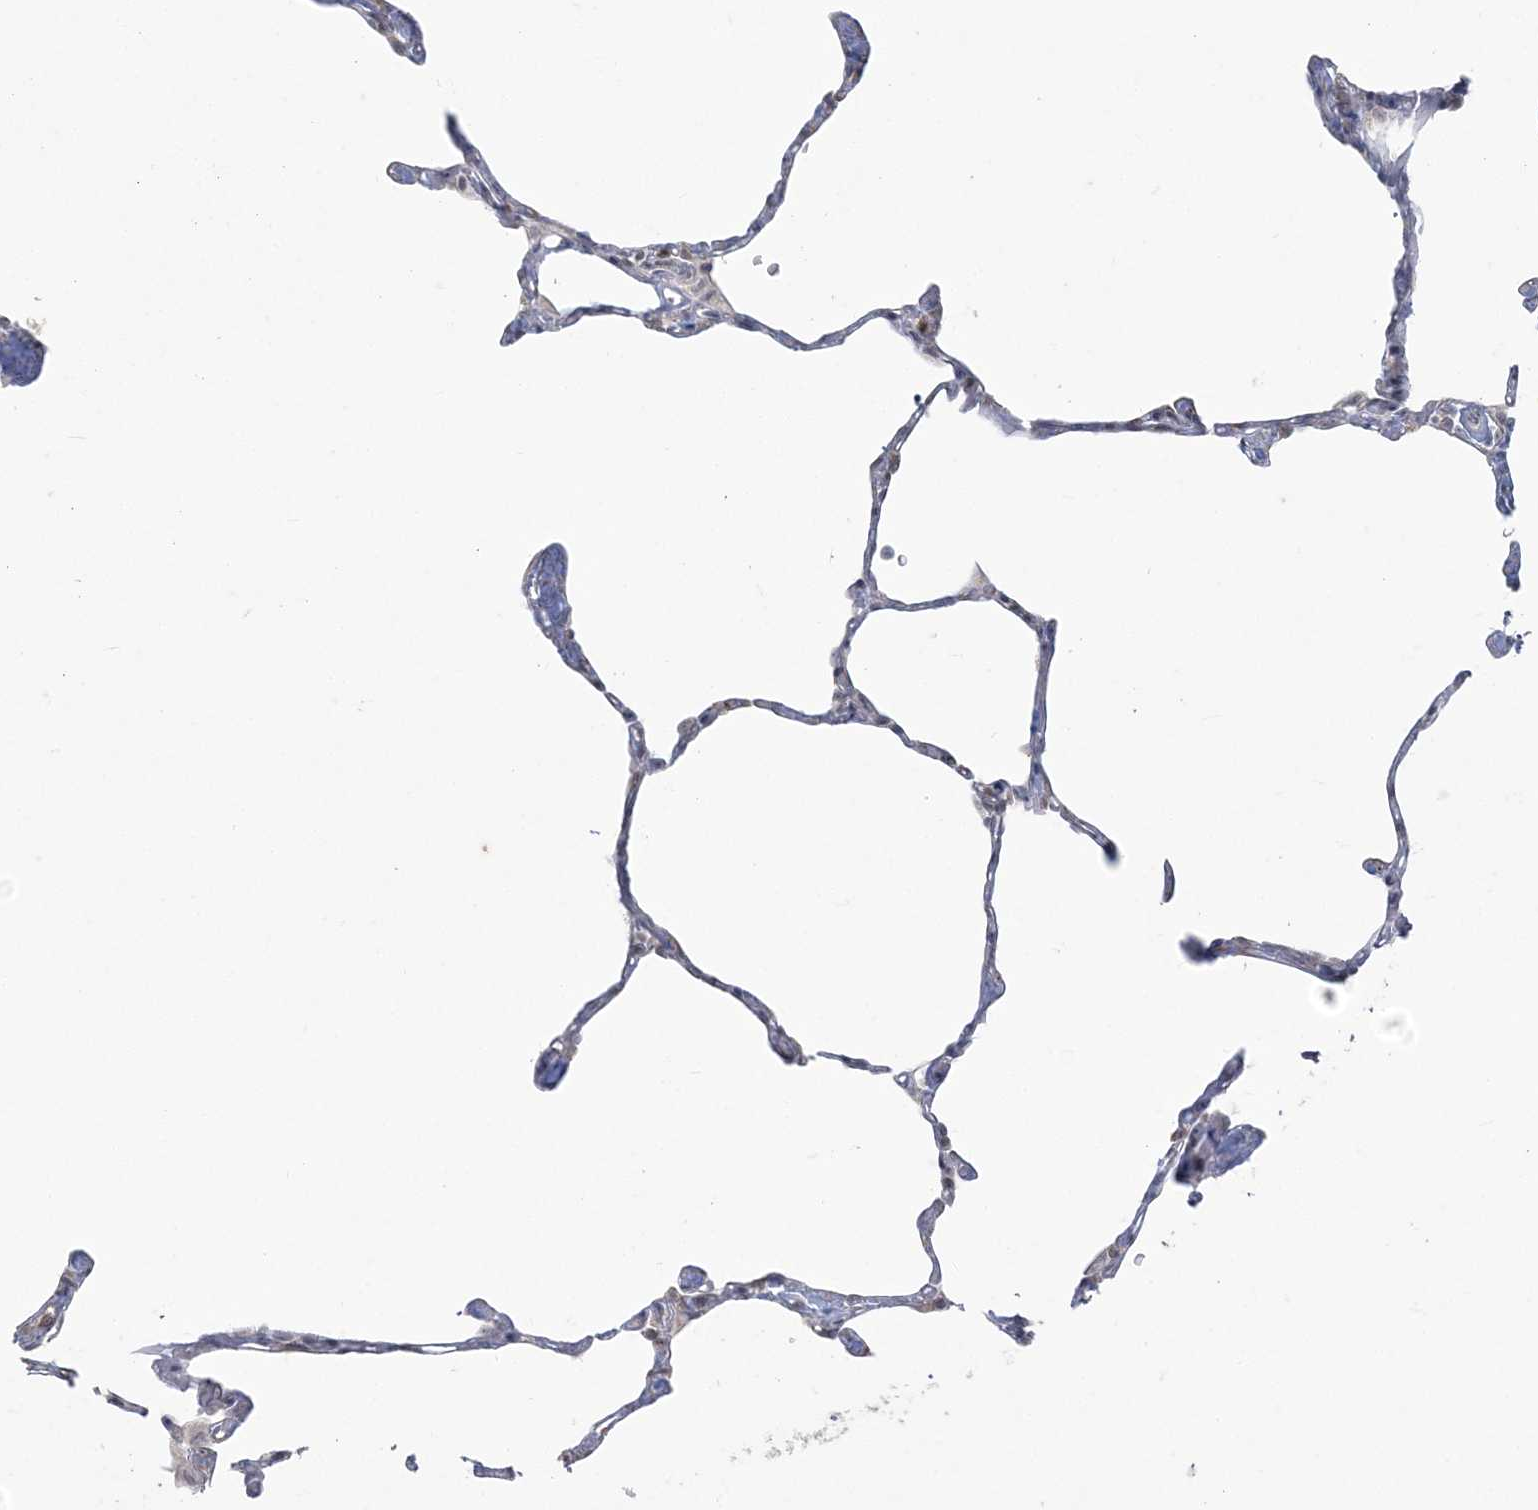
{"staining": {"intensity": "negative", "quantity": "none", "location": "none"}, "tissue": "lung", "cell_type": "Alveolar cells", "image_type": "normal", "snomed": [{"axis": "morphology", "description": "Normal tissue, NOS"}, {"axis": "topography", "description": "Lung"}], "caption": "A photomicrograph of human lung is negative for staining in alveolar cells. (DAB immunohistochemistry with hematoxylin counter stain).", "gene": "ZC3H6", "patient": {"sex": "male", "age": 65}}